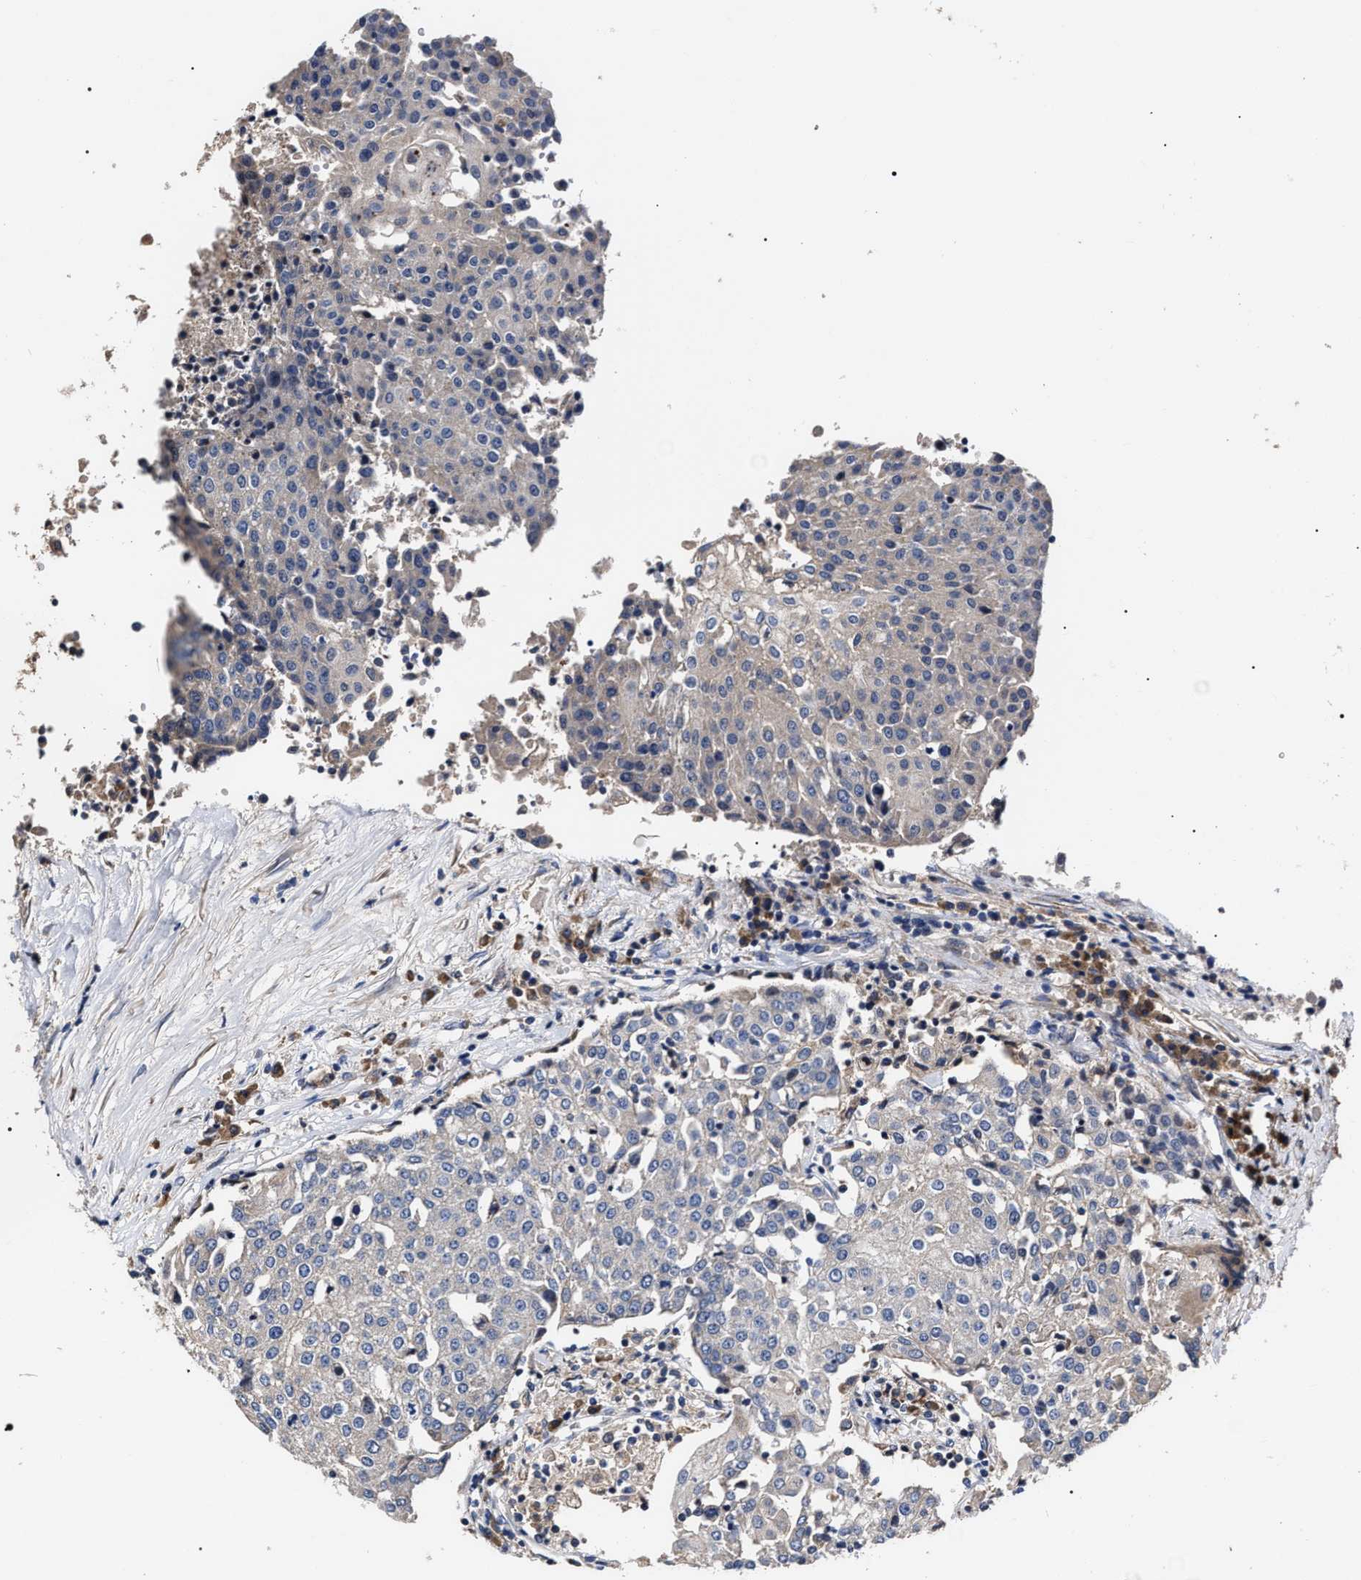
{"staining": {"intensity": "negative", "quantity": "none", "location": "none"}, "tissue": "urothelial cancer", "cell_type": "Tumor cells", "image_type": "cancer", "snomed": [{"axis": "morphology", "description": "Urothelial carcinoma, High grade"}, {"axis": "topography", "description": "Urinary bladder"}], "caption": "Tumor cells show no significant protein expression in urothelial carcinoma (high-grade). The staining was performed using DAB (3,3'-diaminobenzidine) to visualize the protein expression in brown, while the nuclei were stained in blue with hematoxylin (Magnification: 20x).", "gene": "MACC1", "patient": {"sex": "female", "age": 85}}